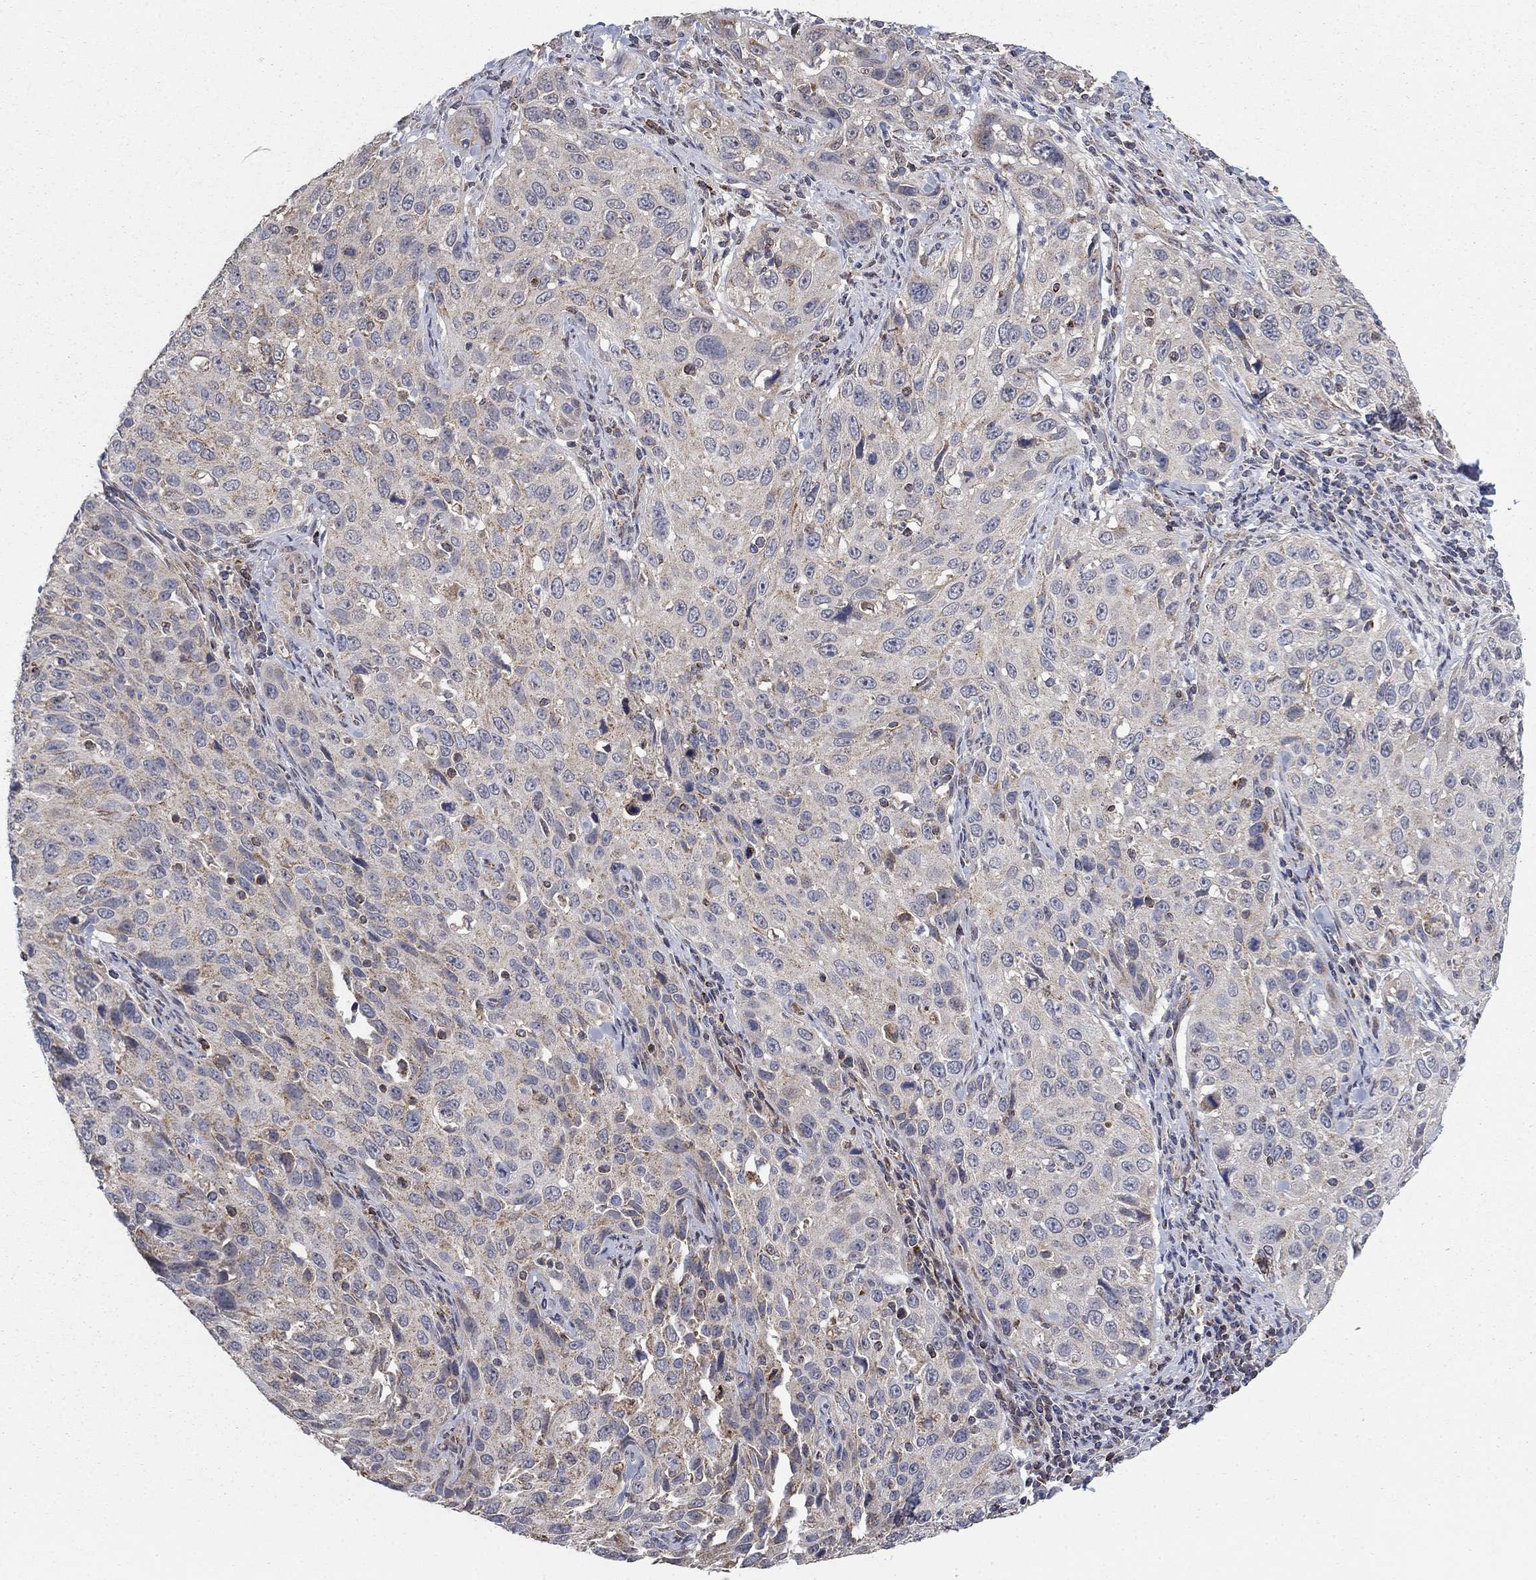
{"staining": {"intensity": "weak", "quantity": ">75%", "location": "cytoplasmic/membranous"}, "tissue": "cervical cancer", "cell_type": "Tumor cells", "image_type": "cancer", "snomed": [{"axis": "morphology", "description": "Squamous cell carcinoma, NOS"}, {"axis": "topography", "description": "Cervix"}], "caption": "The photomicrograph demonstrates staining of cervical cancer (squamous cell carcinoma), revealing weak cytoplasmic/membranous protein expression (brown color) within tumor cells.", "gene": "GPSM1", "patient": {"sex": "female", "age": 26}}